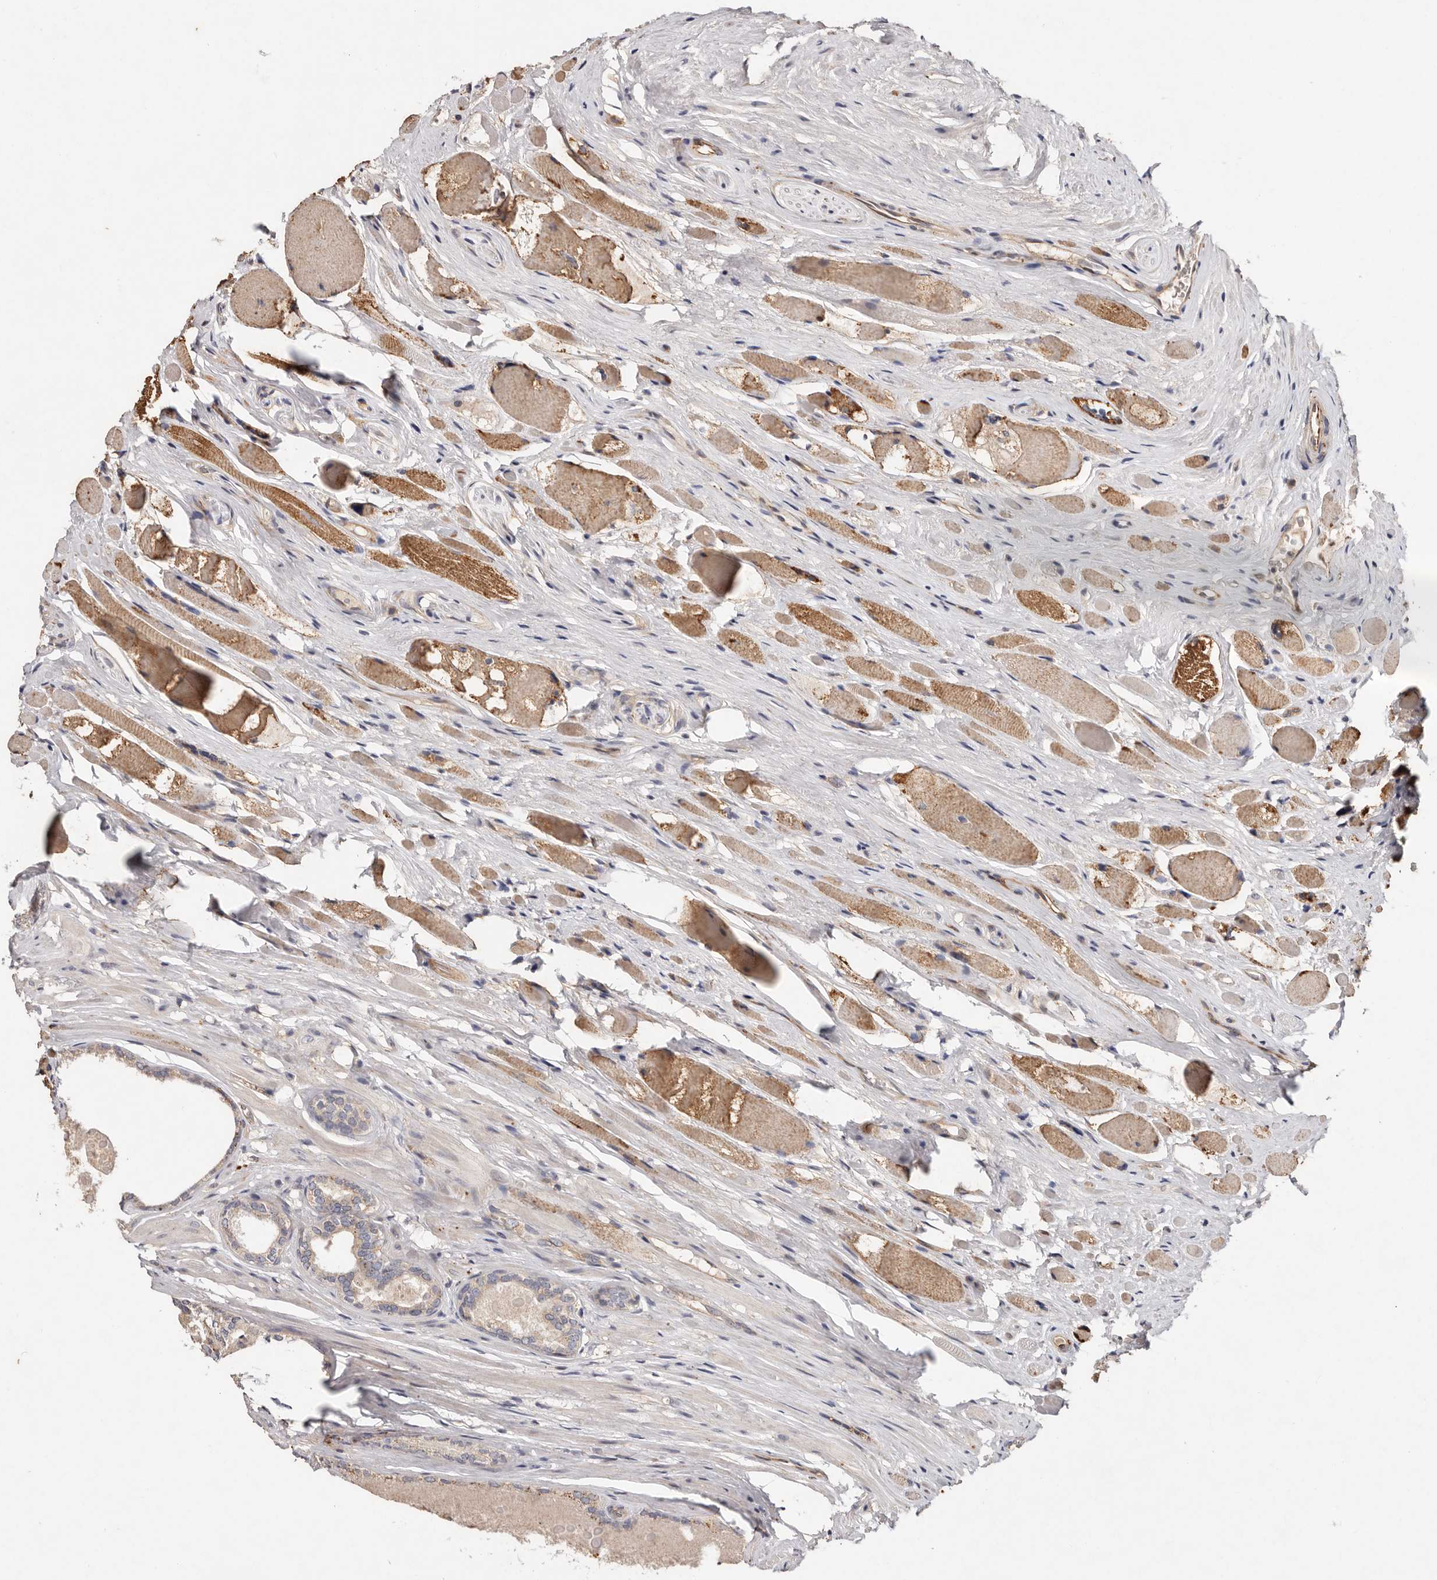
{"staining": {"intensity": "weak", "quantity": "<25%", "location": "cytoplasmic/membranous"}, "tissue": "prostate cancer", "cell_type": "Tumor cells", "image_type": "cancer", "snomed": [{"axis": "morphology", "description": "Adenocarcinoma, Low grade"}, {"axis": "topography", "description": "Prostate"}], "caption": "Immunohistochemistry of human prostate cancer displays no positivity in tumor cells.", "gene": "THBS3", "patient": {"sex": "male", "age": 72}}